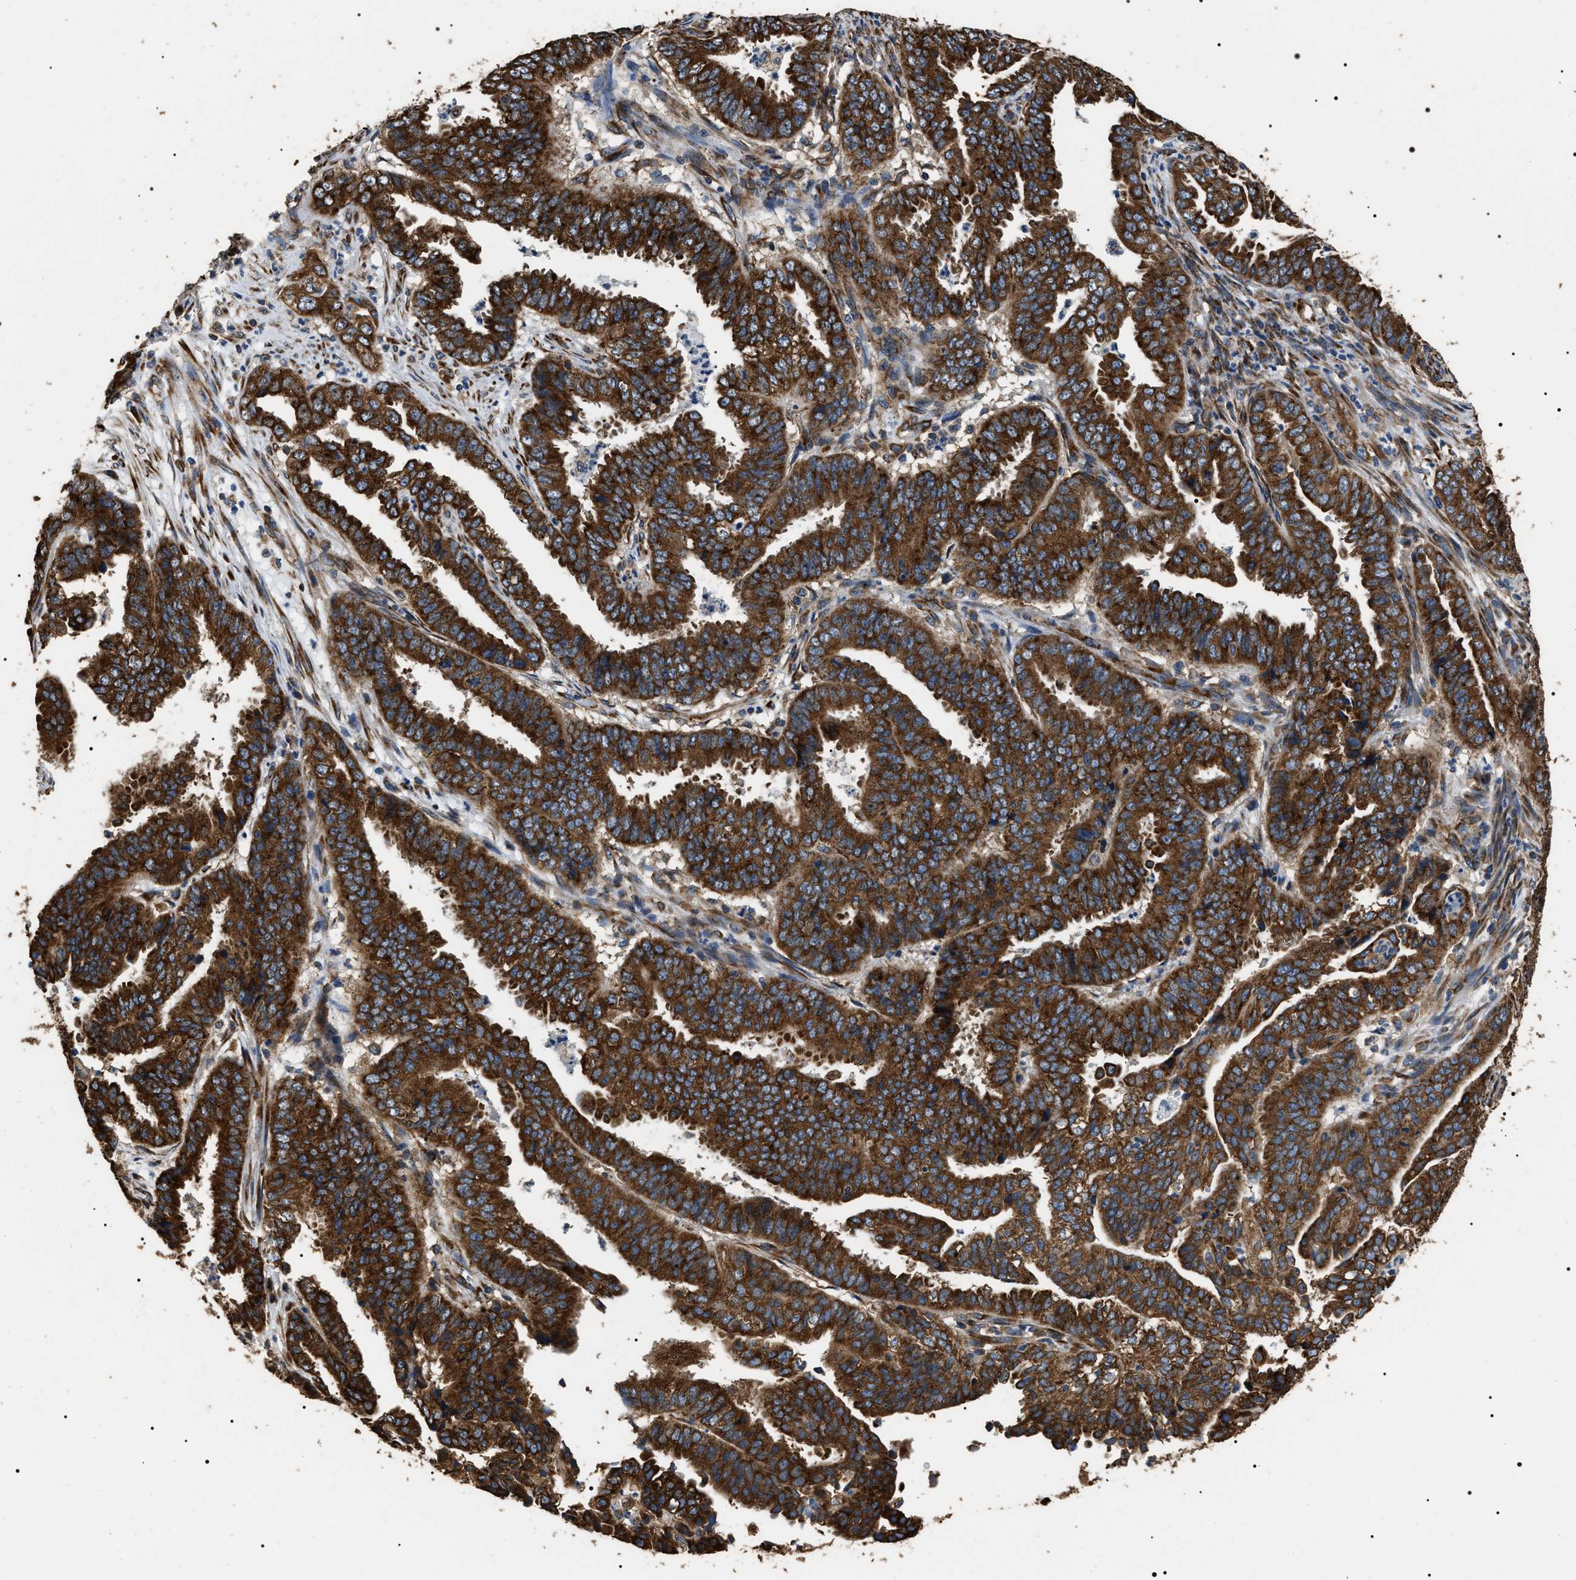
{"staining": {"intensity": "strong", "quantity": ">75%", "location": "cytoplasmic/membranous"}, "tissue": "endometrial cancer", "cell_type": "Tumor cells", "image_type": "cancer", "snomed": [{"axis": "morphology", "description": "Adenocarcinoma, NOS"}, {"axis": "topography", "description": "Endometrium"}], "caption": "A brown stain highlights strong cytoplasmic/membranous expression of a protein in endometrial cancer (adenocarcinoma) tumor cells.", "gene": "KTN1", "patient": {"sex": "female", "age": 51}}